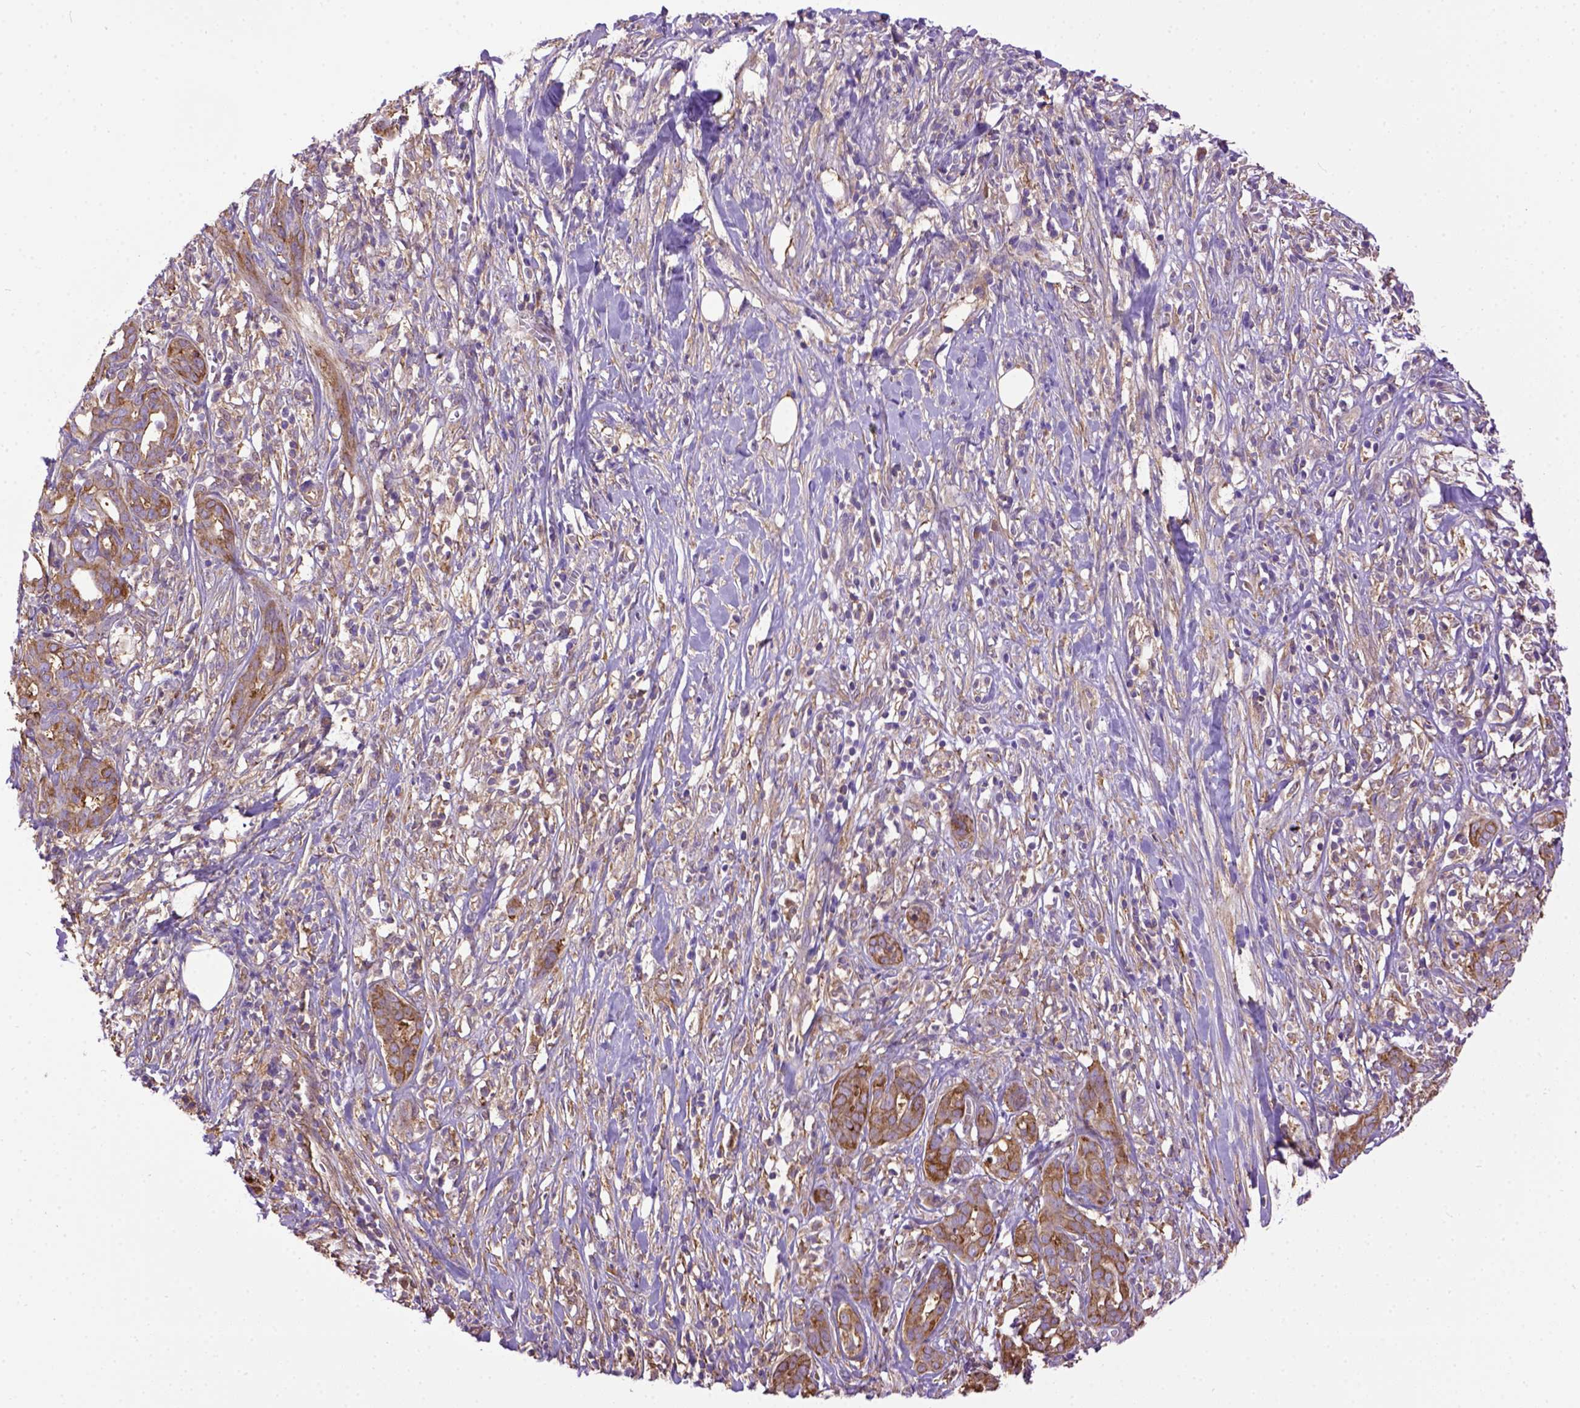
{"staining": {"intensity": "moderate", "quantity": ">75%", "location": "cytoplasmic/membranous"}, "tissue": "pancreatic cancer", "cell_type": "Tumor cells", "image_type": "cancer", "snomed": [{"axis": "morphology", "description": "Adenocarcinoma, NOS"}, {"axis": "topography", "description": "Pancreas"}], "caption": "Protein expression analysis of adenocarcinoma (pancreatic) displays moderate cytoplasmic/membranous positivity in approximately >75% of tumor cells. (DAB (3,3'-diaminobenzidine) = brown stain, brightfield microscopy at high magnification).", "gene": "MVP", "patient": {"sex": "male", "age": 61}}